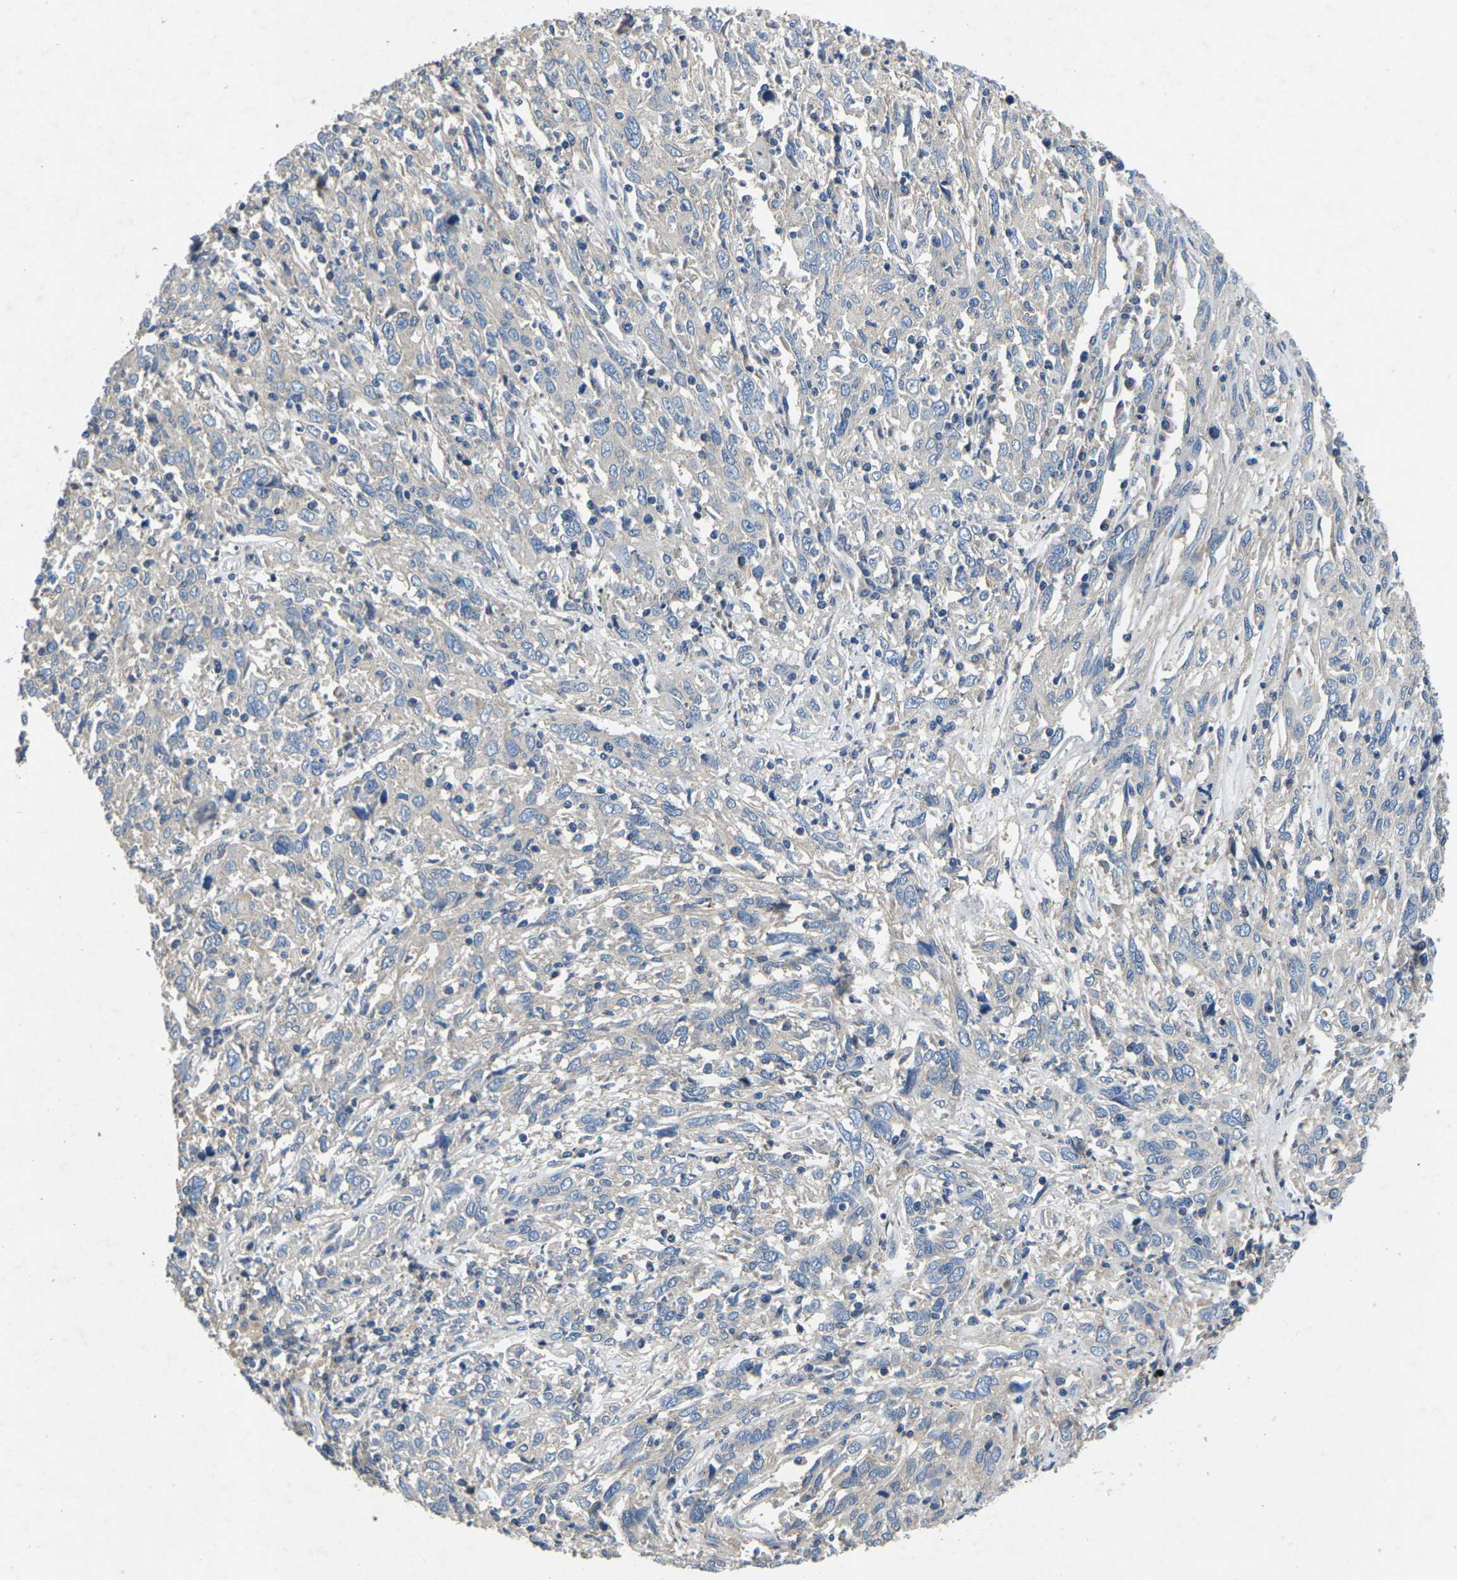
{"staining": {"intensity": "negative", "quantity": "none", "location": "none"}, "tissue": "cervical cancer", "cell_type": "Tumor cells", "image_type": "cancer", "snomed": [{"axis": "morphology", "description": "Squamous cell carcinoma, NOS"}, {"axis": "topography", "description": "Cervix"}], "caption": "An immunohistochemistry (IHC) micrograph of cervical cancer is shown. There is no staining in tumor cells of cervical cancer.", "gene": "PDCD6IP", "patient": {"sex": "female", "age": 46}}